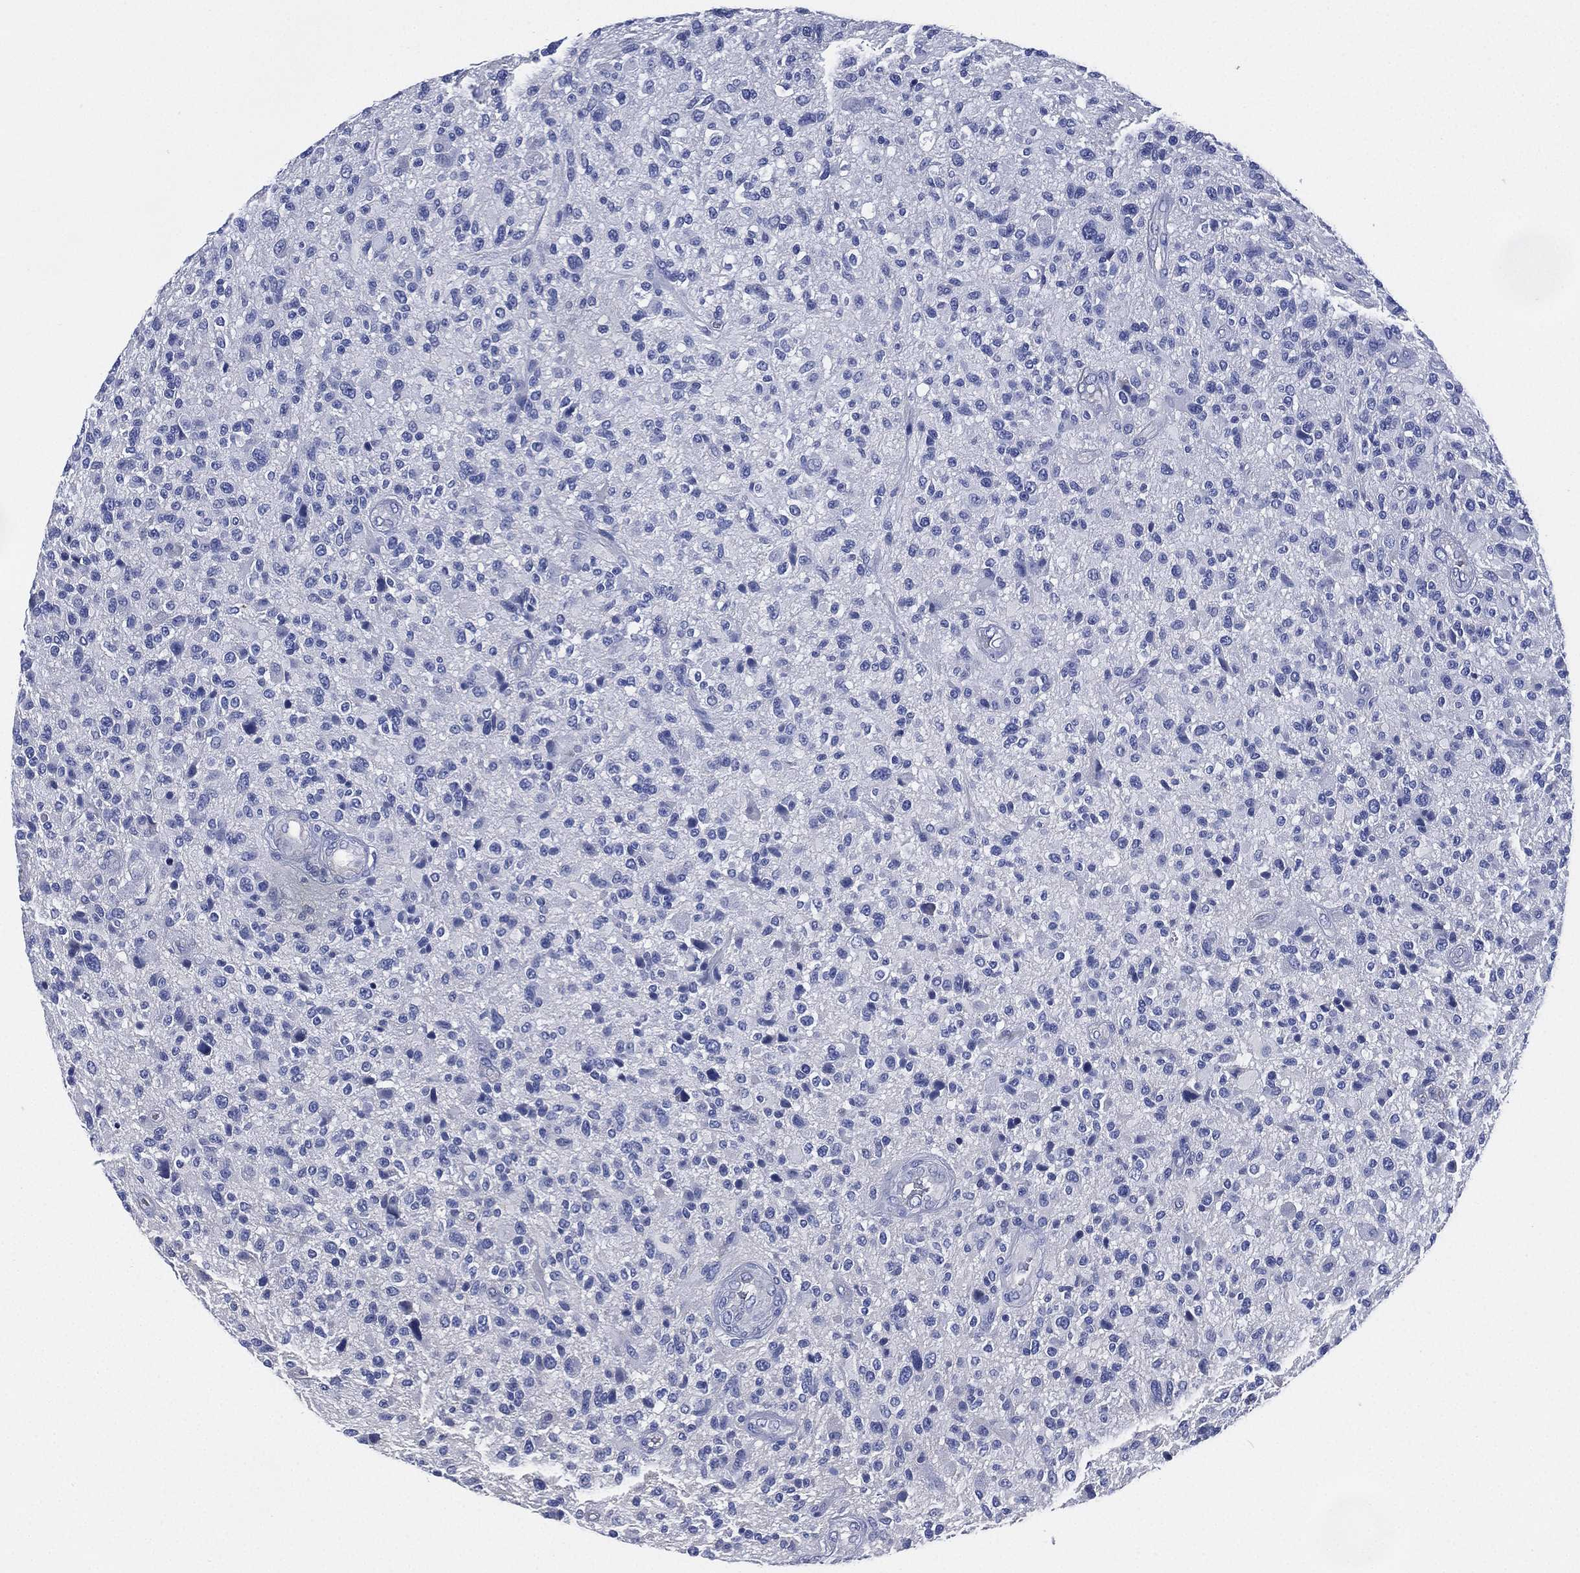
{"staining": {"intensity": "negative", "quantity": "none", "location": "none"}, "tissue": "glioma", "cell_type": "Tumor cells", "image_type": "cancer", "snomed": [{"axis": "morphology", "description": "Glioma, malignant, High grade"}, {"axis": "topography", "description": "Brain"}], "caption": "This is an immunohistochemistry image of glioma. There is no positivity in tumor cells.", "gene": "CCDC70", "patient": {"sex": "male", "age": 47}}